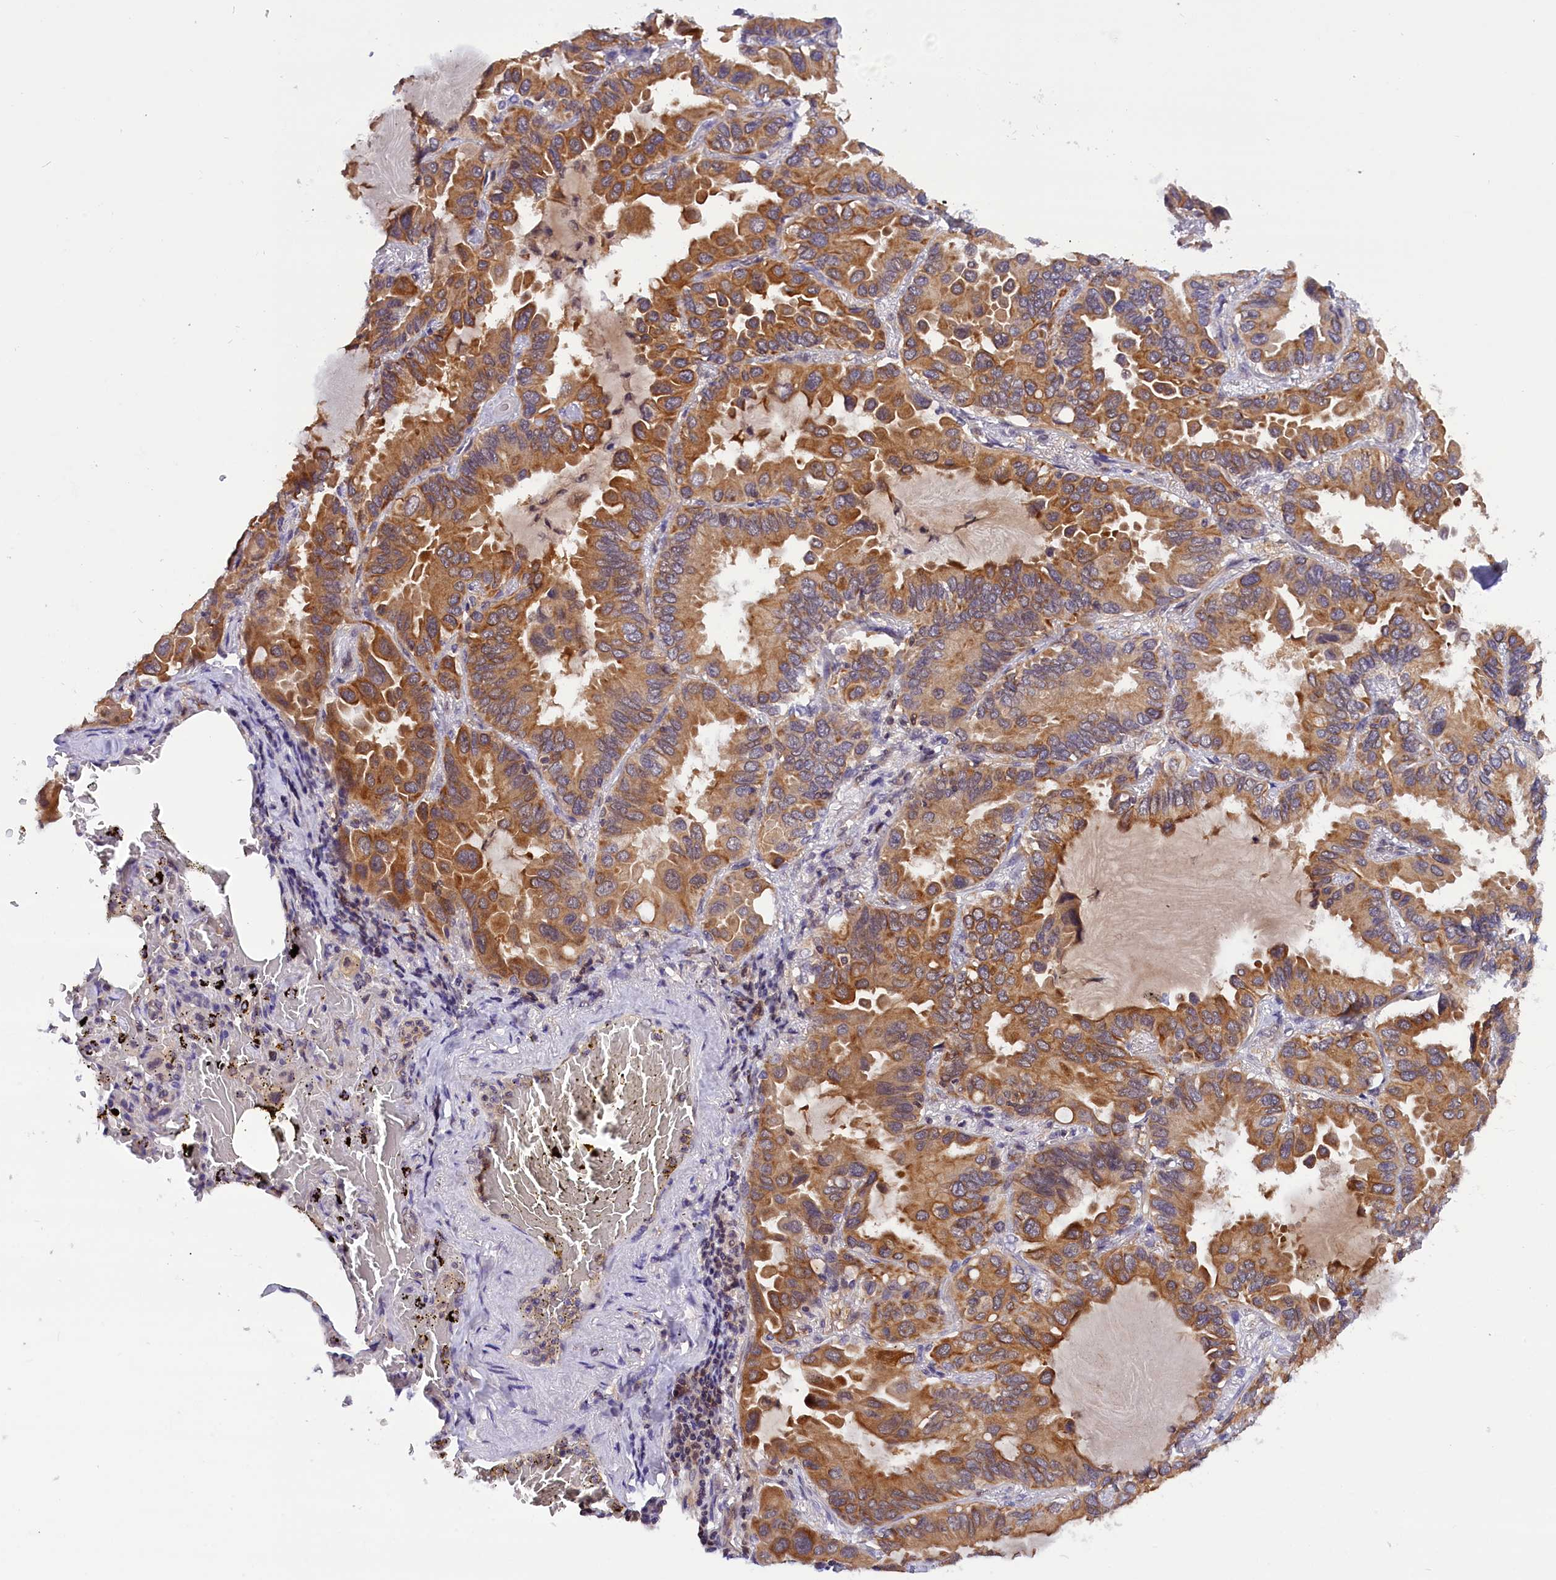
{"staining": {"intensity": "moderate", "quantity": ">75%", "location": "cytoplasmic/membranous"}, "tissue": "lung cancer", "cell_type": "Tumor cells", "image_type": "cancer", "snomed": [{"axis": "morphology", "description": "Adenocarcinoma, NOS"}, {"axis": "topography", "description": "Lung"}], "caption": "Human lung cancer (adenocarcinoma) stained with a protein marker displays moderate staining in tumor cells.", "gene": "TBCB", "patient": {"sex": "male", "age": 64}}